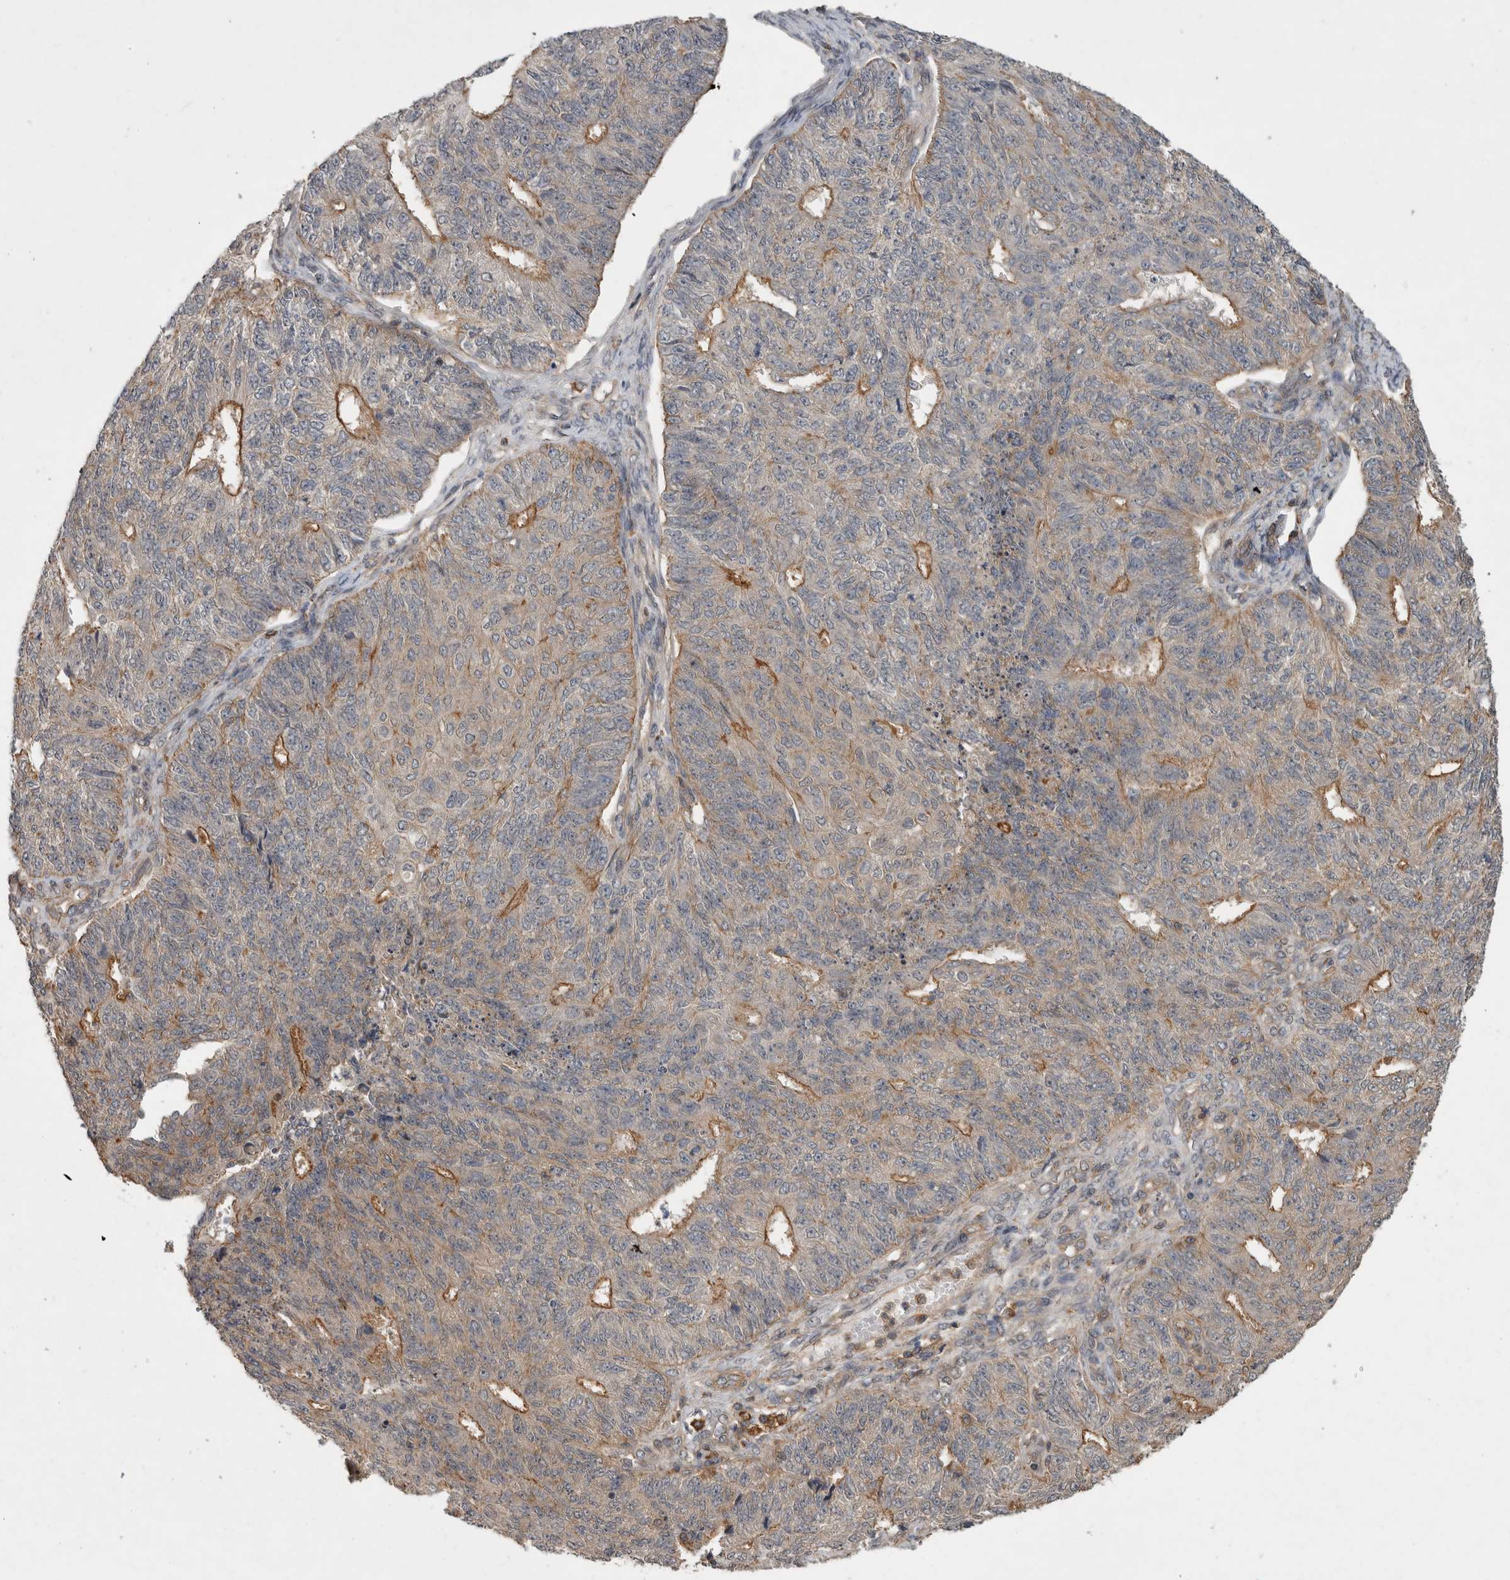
{"staining": {"intensity": "moderate", "quantity": "<25%", "location": "cytoplasmic/membranous"}, "tissue": "endometrial cancer", "cell_type": "Tumor cells", "image_type": "cancer", "snomed": [{"axis": "morphology", "description": "Adenocarcinoma, NOS"}, {"axis": "topography", "description": "Endometrium"}], "caption": "Immunohistochemical staining of human endometrial cancer demonstrates moderate cytoplasmic/membranous protein positivity in about <25% of tumor cells. The staining was performed using DAB, with brown indicating positive protein expression. Nuclei are stained blue with hematoxylin.", "gene": "SPATA48", "patient": {"sex": "female", "age": 32}}